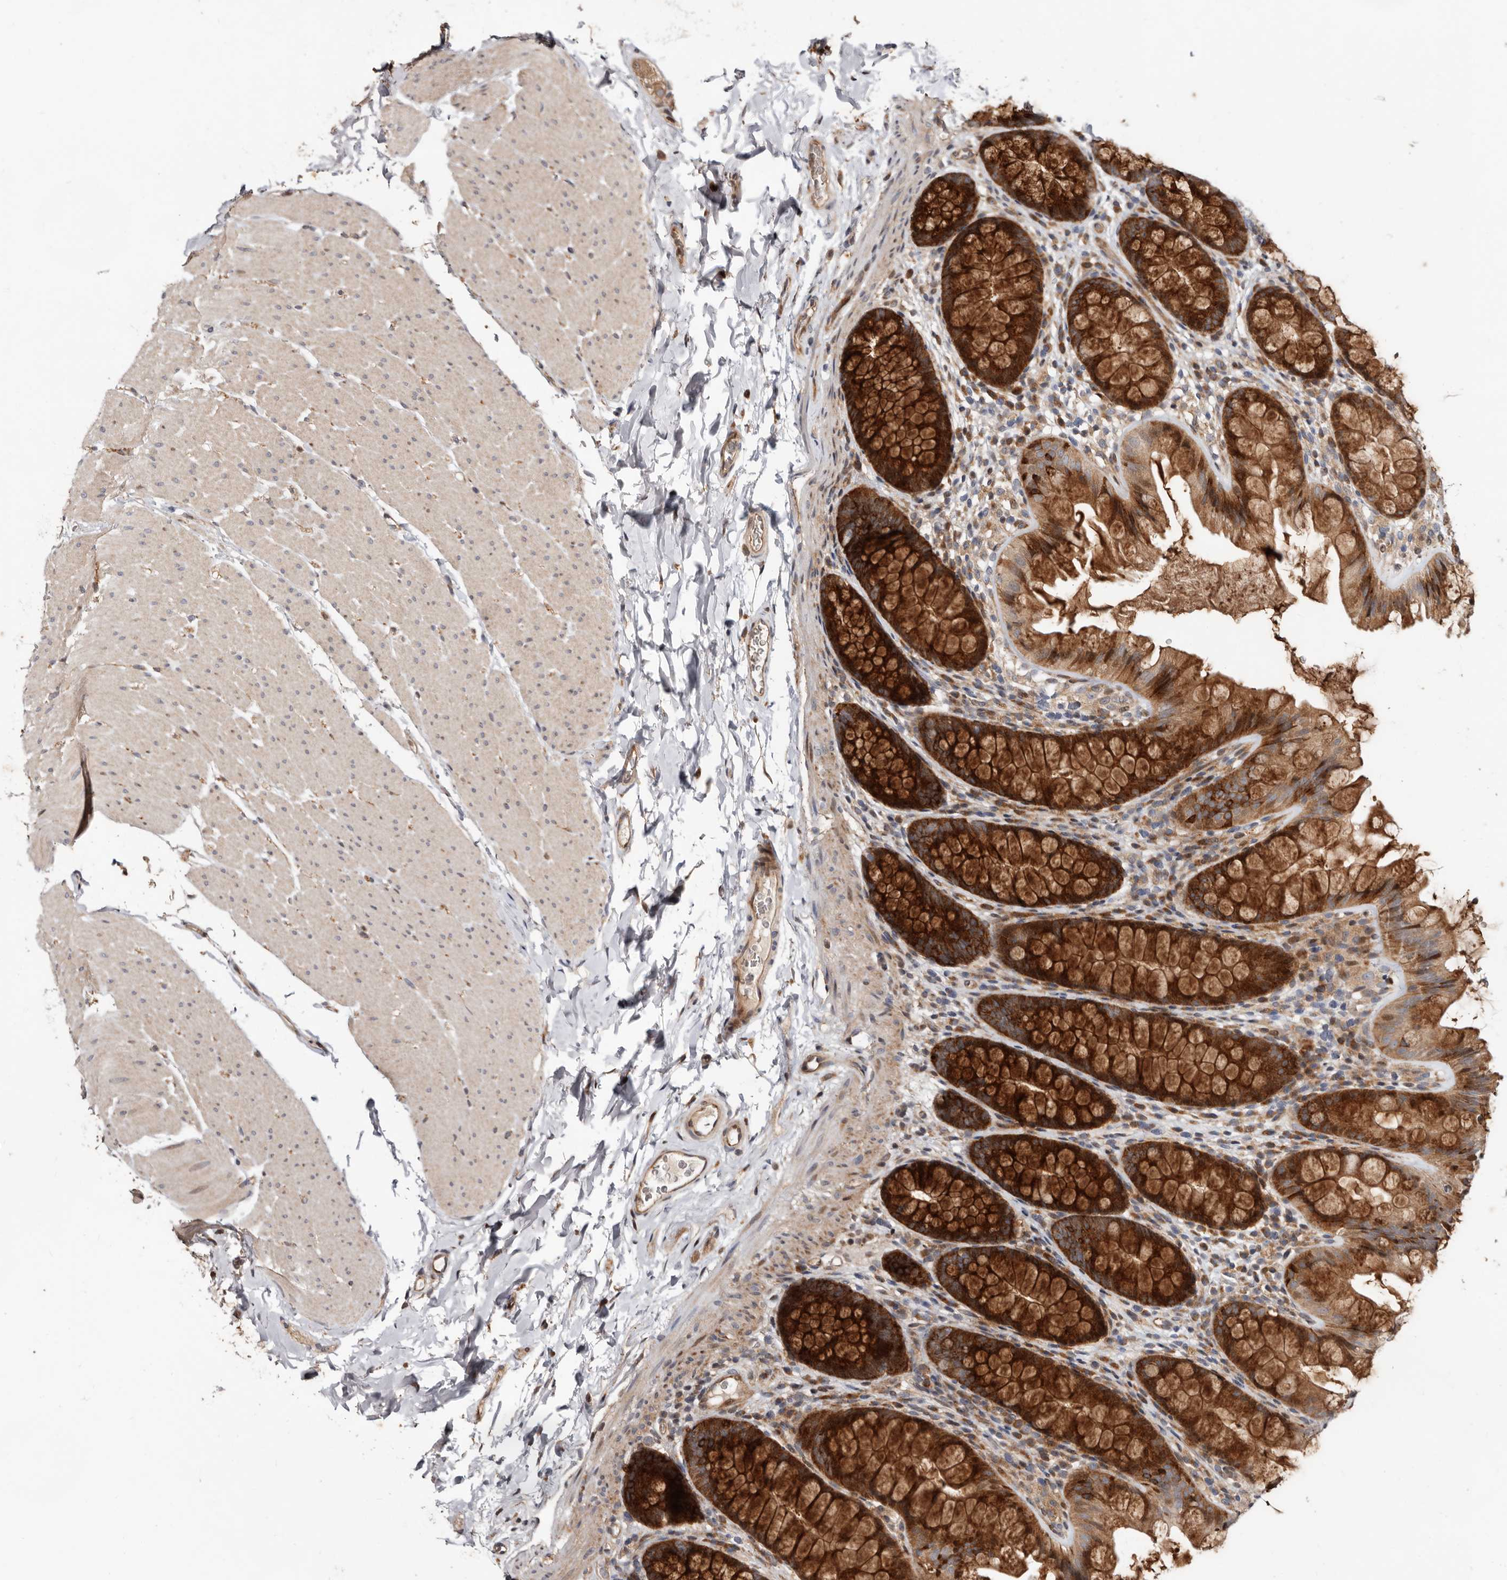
{"staining": {"intensity": "moderate", "quantity": "25%-75%", "location": "cytoplasmic/membranous"}, "tissue": "colon", "cell_type": "Endothelial cells", "image_type": "normal", "snomed": [{"axis": "morphology", "description": "Normal tissue, NOS"}, {"axis": "topography", "description": "Colon"}], "caption": "Immunohistochemistry (IHC) staining of benign colon, which demonstrates medium levels of moderate cytoplasmic/membranous expression in about 25%-75% of endothelial cells indicating moderate cytoplasmic/membranous protein positivity. The staining was performed using DAB (brown) for protein detection and nuclei were counterstained in hematoxylin (blue).", "gene": "WEE2", "patient": {"sex": "female", "age": 62}}